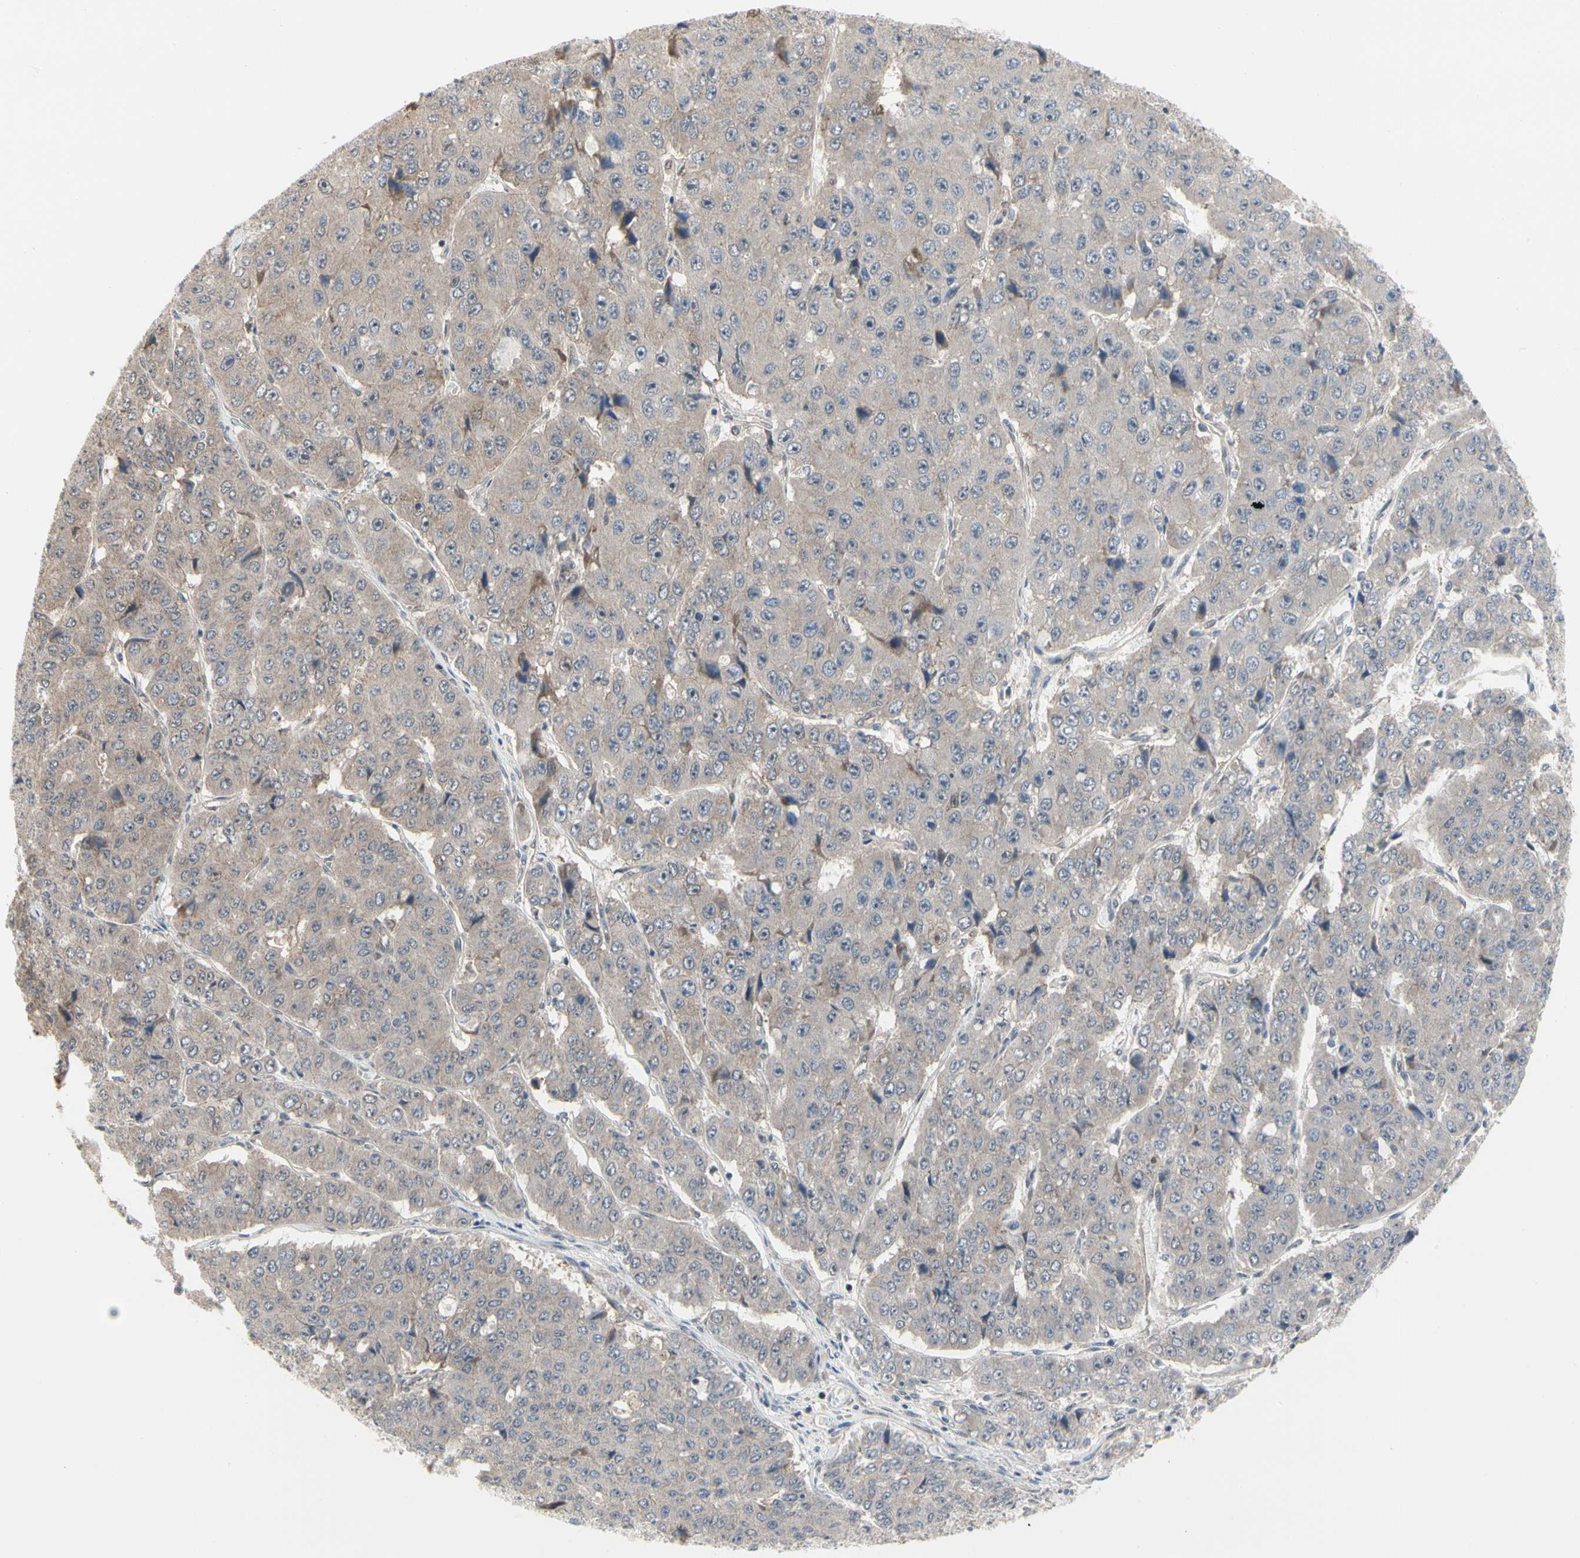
{"staining": {"intensity": "weak", "quantity": ">75%", "location": "cytoplasmic/membranous"}, "tissue": "pancreatic cancer", "cell_type": "Tumor cells", "image_type": "cancer", "snomed": [{"axis": "morphology", "description": "Adenocarcinoma, NOS"}, {"axis": "topography", "description": "Pancreas"}], "caption": "Human pancreatic cancer (adenocarcinoma) stained for a protein (brown) displays weak cytoplasmic/membranous positive positivity in about >75% of tumor cells.", "gene": "CDK5", "patient": {"sex": "male", "age": 50}}